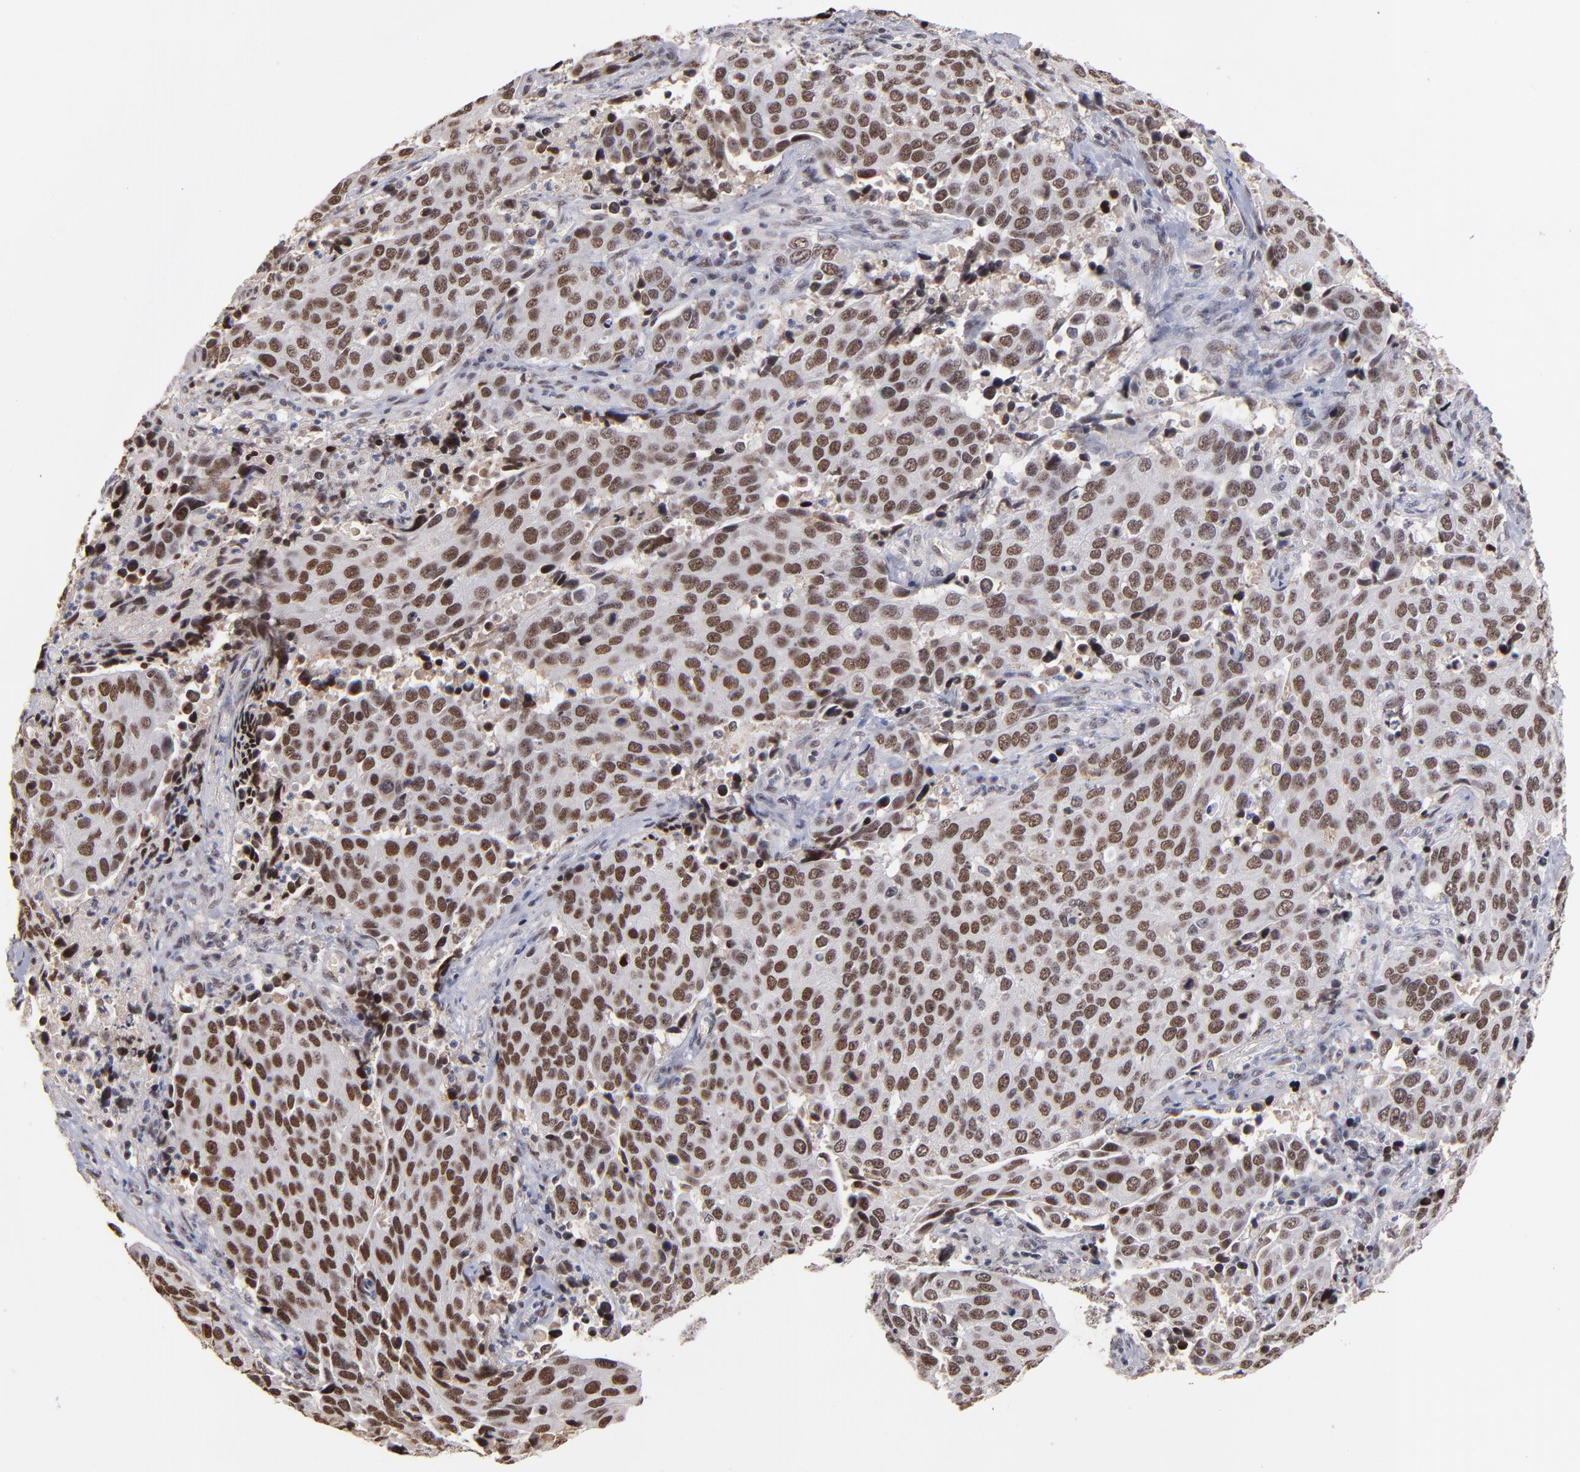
{"staining": {"intensity": "moderate", "quantity": ">75%", "location": "nuclear"}, "tissue": "cervical cancer", "cell_type": "Tumor cells", "image_type": "cancer", "snomed": [{"axis": "morphology", "description": "Squamous cell carcinoma, NOS"}, {"axis": "topography", "description": "Cervix"}], "caption": "Immunohistochemistry (DAB) staining of human cervical squamous cell carcinoma reveals moderate nuclear protein expression in approximately >75% of tumor cells.", "gene": "ZNF146", "patient": {"sex": "female", "age": 54}}